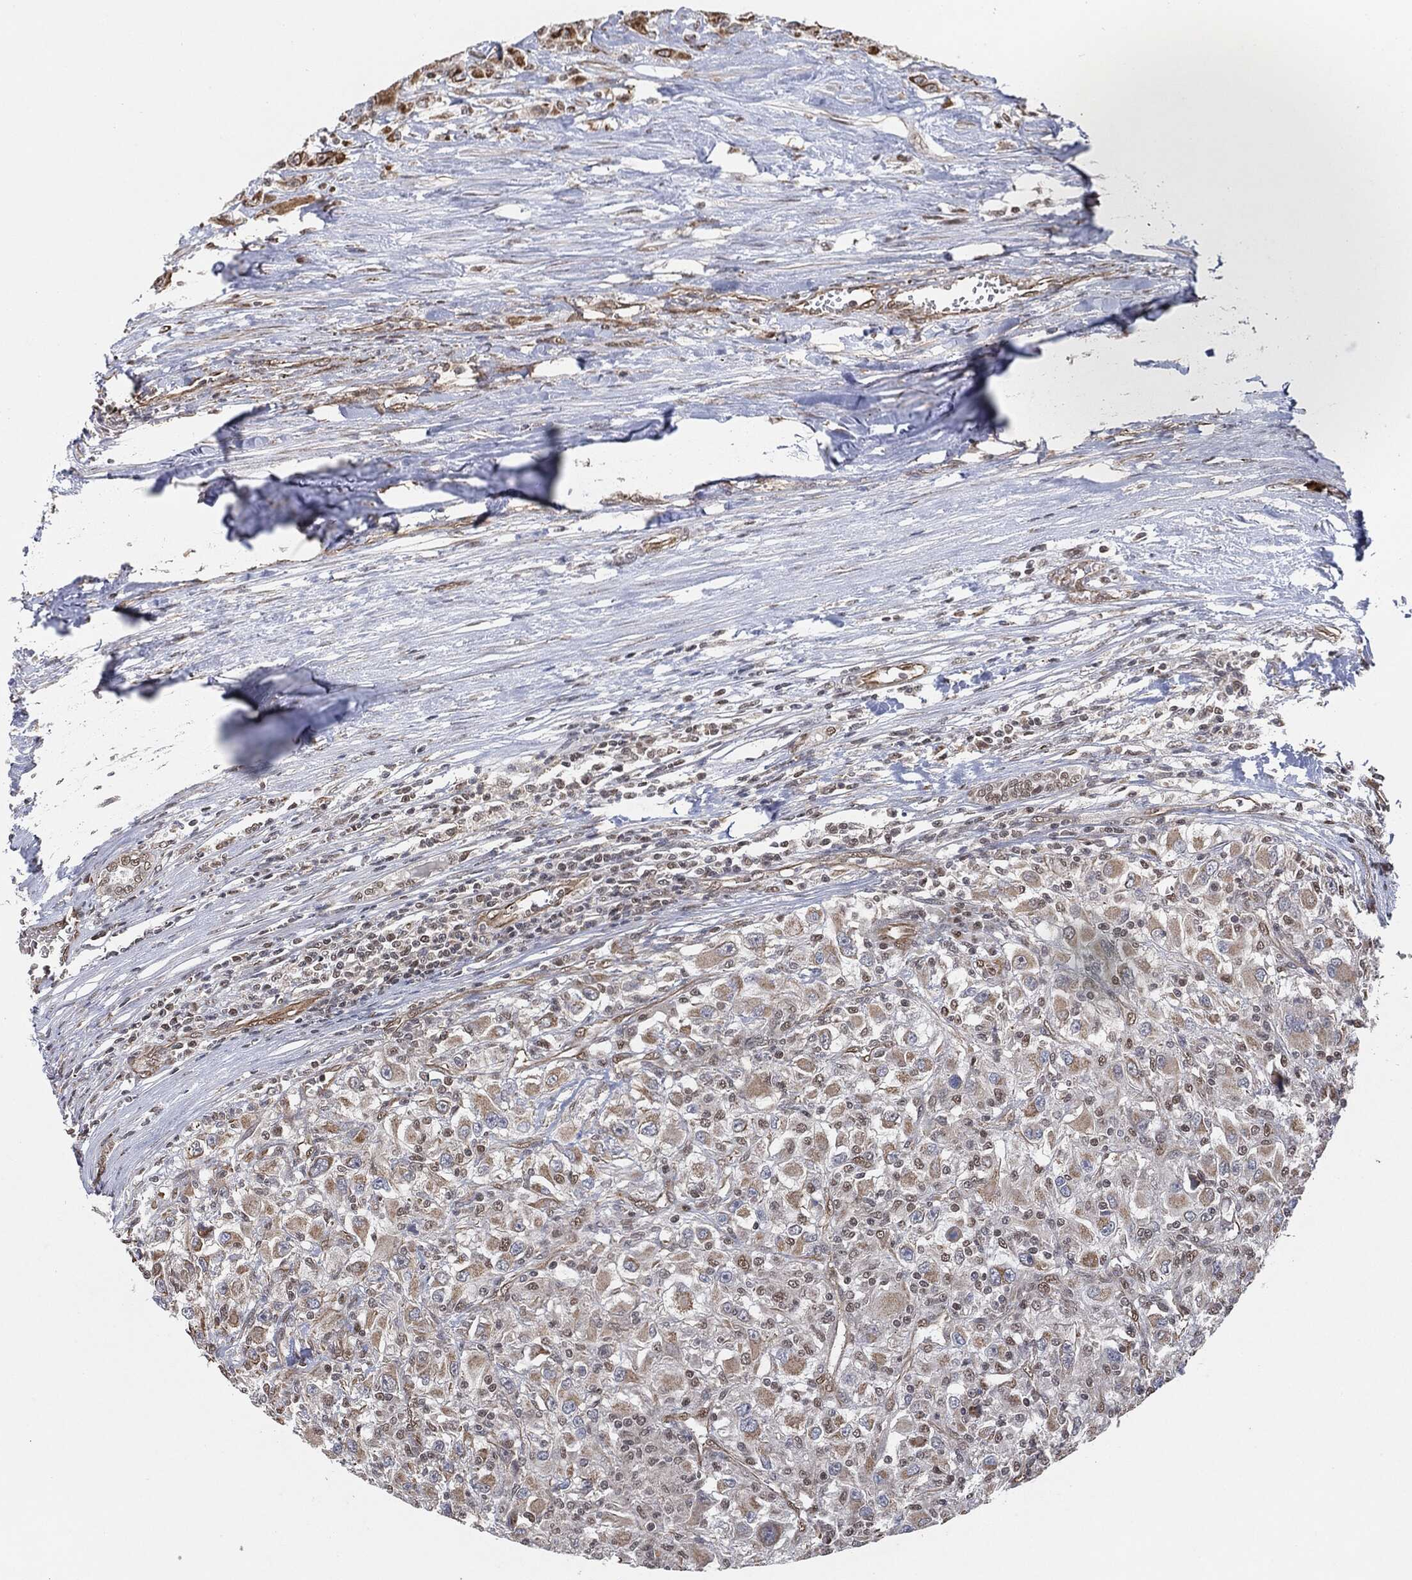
{"staining": {"intensity": "moderate", "quantity": "<25%", "location": "cytoplasmic/membranous"}, "tissue": "renal cancer", "cell_type": "Tumor cells", "image_type": "cancer", "snomed": [{"axis": "morphology", "description": "Adenocarcinoma, NOS"}, {"axis": "topography", "description": "Kidney"}], "caption": "Immunohistochemistry (IHC) photomicrograph of neoplastic tissue: human adenocarcinoma (renal) stained using immunohistochemistry reveals low levels of moderate protein expression localized specifically in the cytoplasmic/membranous of tumor cells, appearing as a cytoplasmic/membranous brown color.", "gene": "TP53RK", "patient": {"sex": "female", "age": 67}}